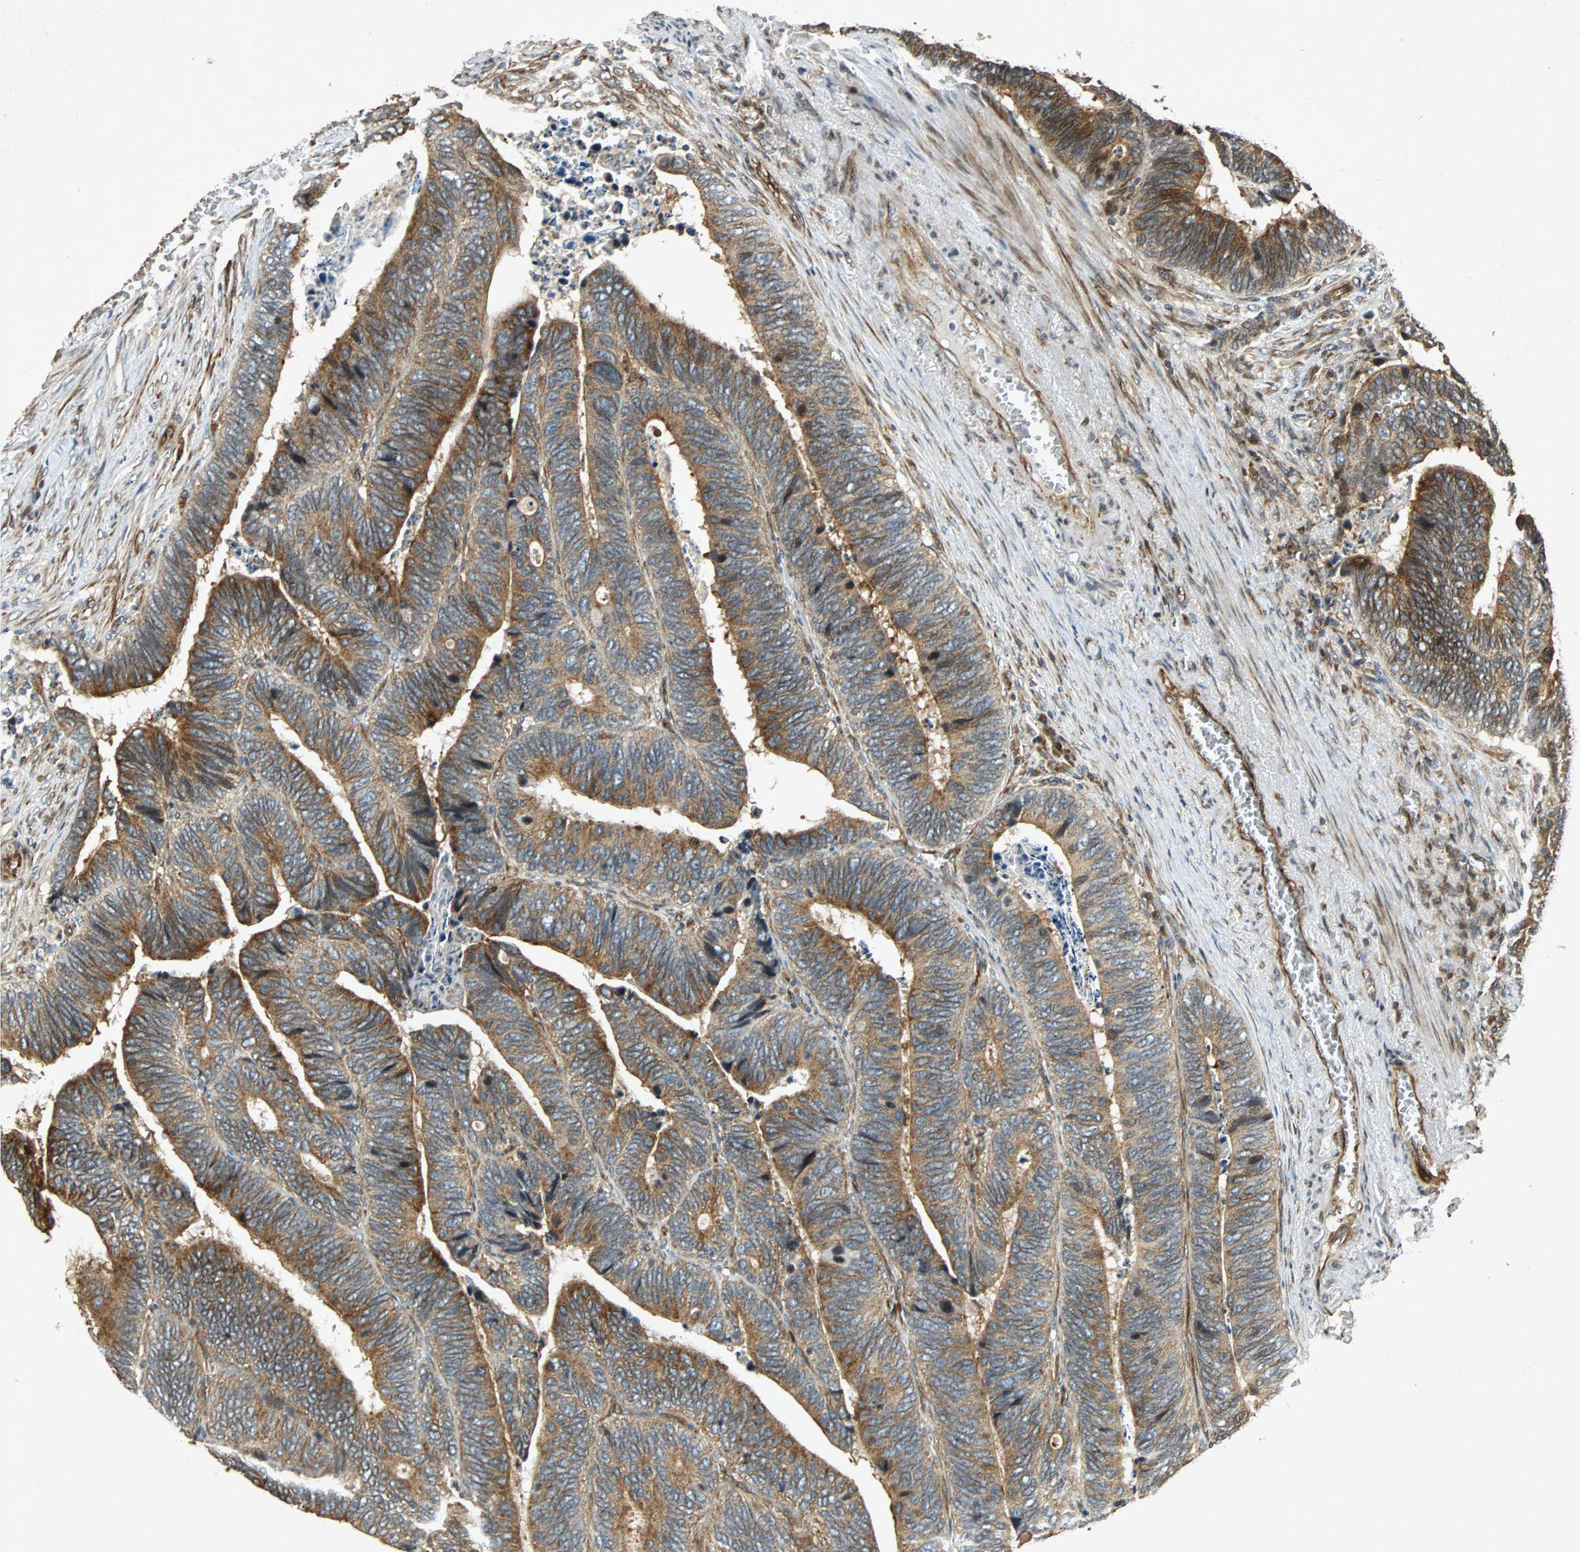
{"staining": {"intensity": "moderate", "quantity": ">75%", "location": "cytoplasmic/membranous"}, "tissue": "colorectal cancer", "cell_type": "Tumor cells", "image_type": "cancer", "snomed": [{"axis": "morphology", "description": "Adenocarcinoma, NOS"}, {"axis": "topography", "description": "Colon"}], "caption": "A medium amount of moderate cytoplasmic/membranous expression is seen in approximately >75% of tumor cells in adenocarcinoma (colorectal) tissue.", "gene": "TUBA4A", "patient": {"sex": "male", "age": 72}}